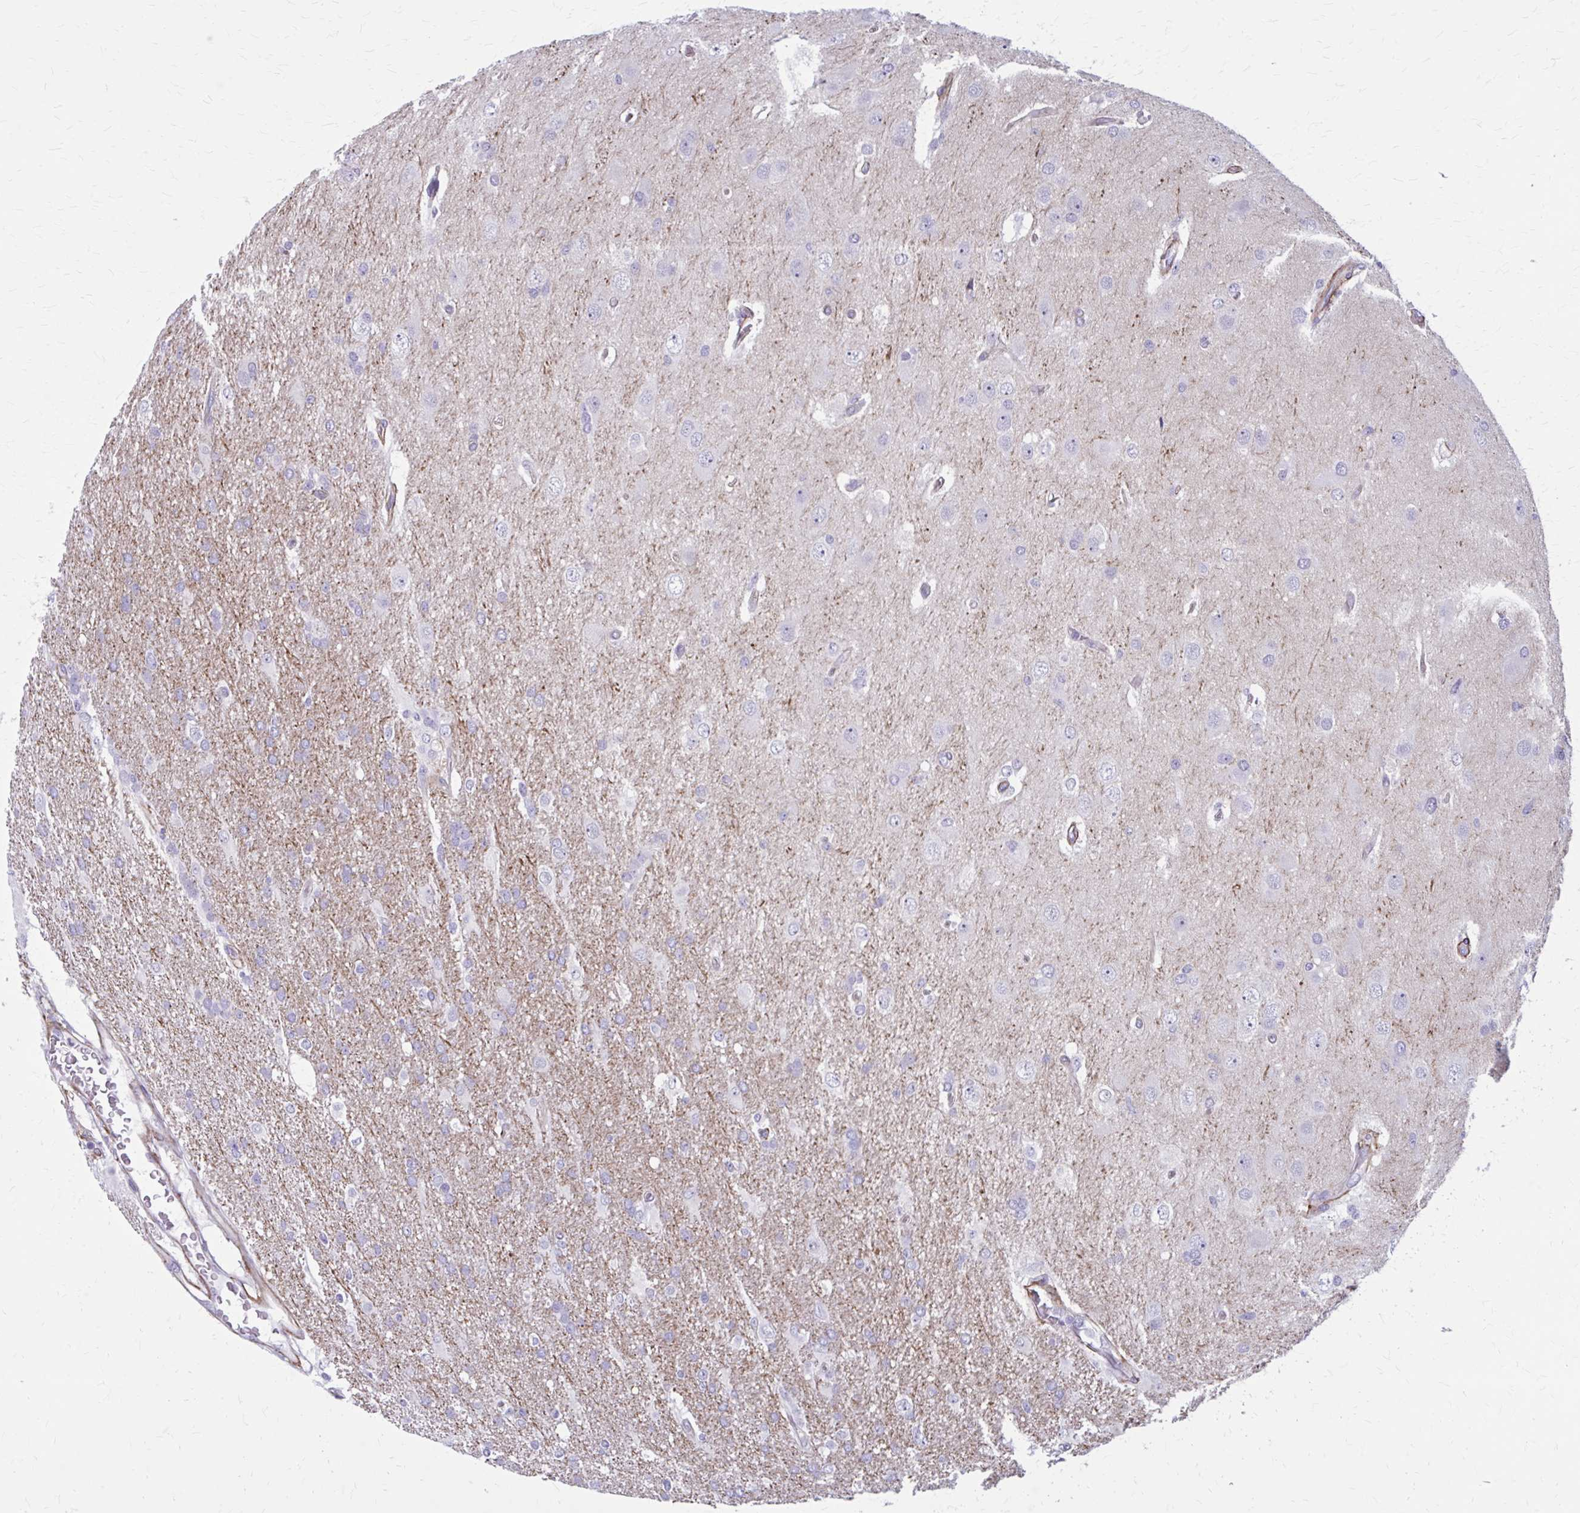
{"staining": {"intensity": "negative", "quantity": "none", "location": "none"}, "tissue": "glioma", "cell_type": "Tumor cells", "image_type": "cancer", "snomed": [{"axis": "morphology", "description": "Glioma, malignant, High grade"}, {"axis": "topography", "description": "Brain"}], "caption": "The immunohistochemistry histopathology image has no significant staining in tumor cells of malignant glioma (high-grade) tissue.", "gene": "AKAP12", "patient": {"sex": "male", "age": 53}}